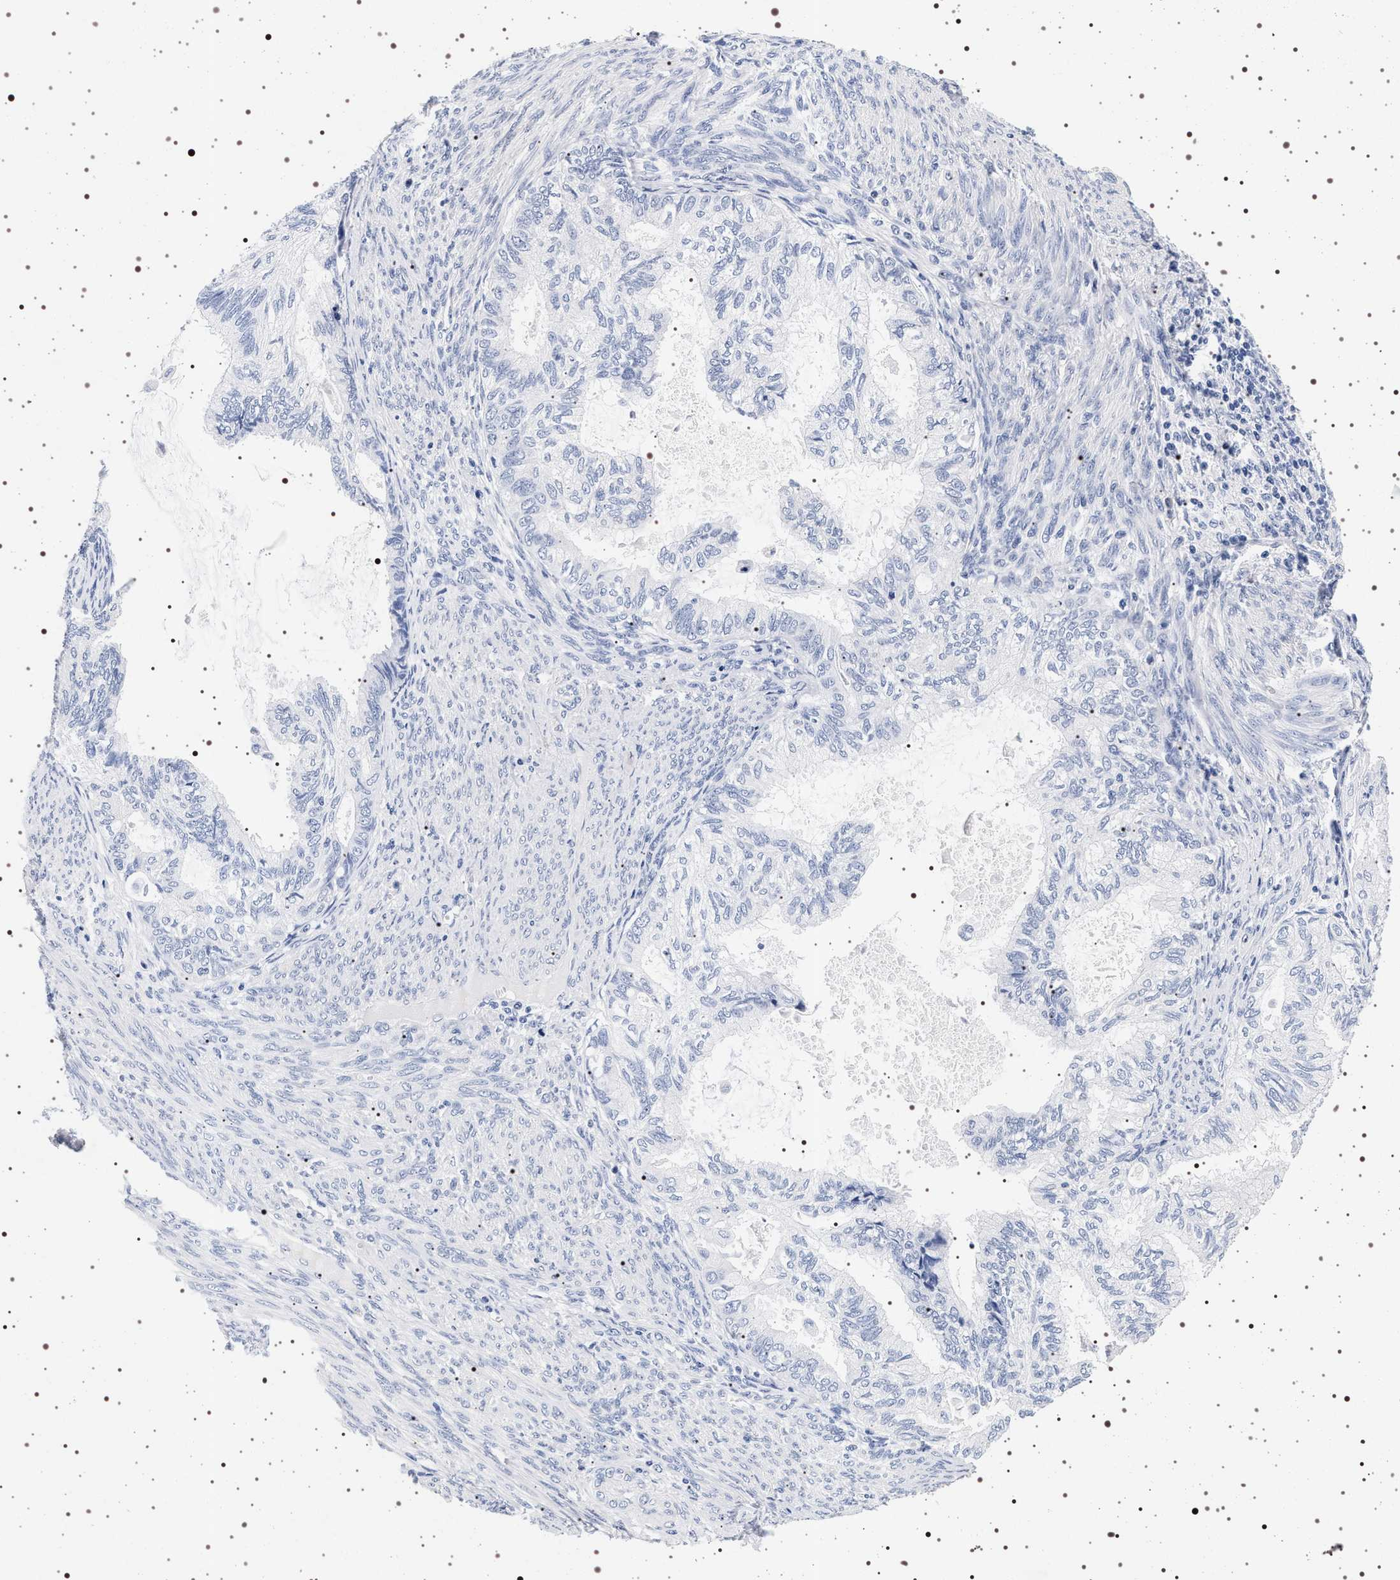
{"staining": {"intensity": "negative", "quantity": "none", "location": "none"}, "tissue": "cervical cancer", "cell_type": "Tumor cells", "image_type": "cancer", "snomed": [{"axis": "morphology", "description": "Normal tissue, NOS"}, {"axis": "morphology", "description": "Adenocarcinoma, NOS"}, {"axis": "topography", "description": "Cervix"}, {"axis": "topography", "description": "Endometrium"}], "caption": "Immunohistochemistry histopathology image of neoplastic tissue: cervical cancer (adenocarcinoma) stained with DAB shows no significant protein staining in tumor cells.", "gene": "SYN1", "patient": {"sex": "female", "age": 86}}